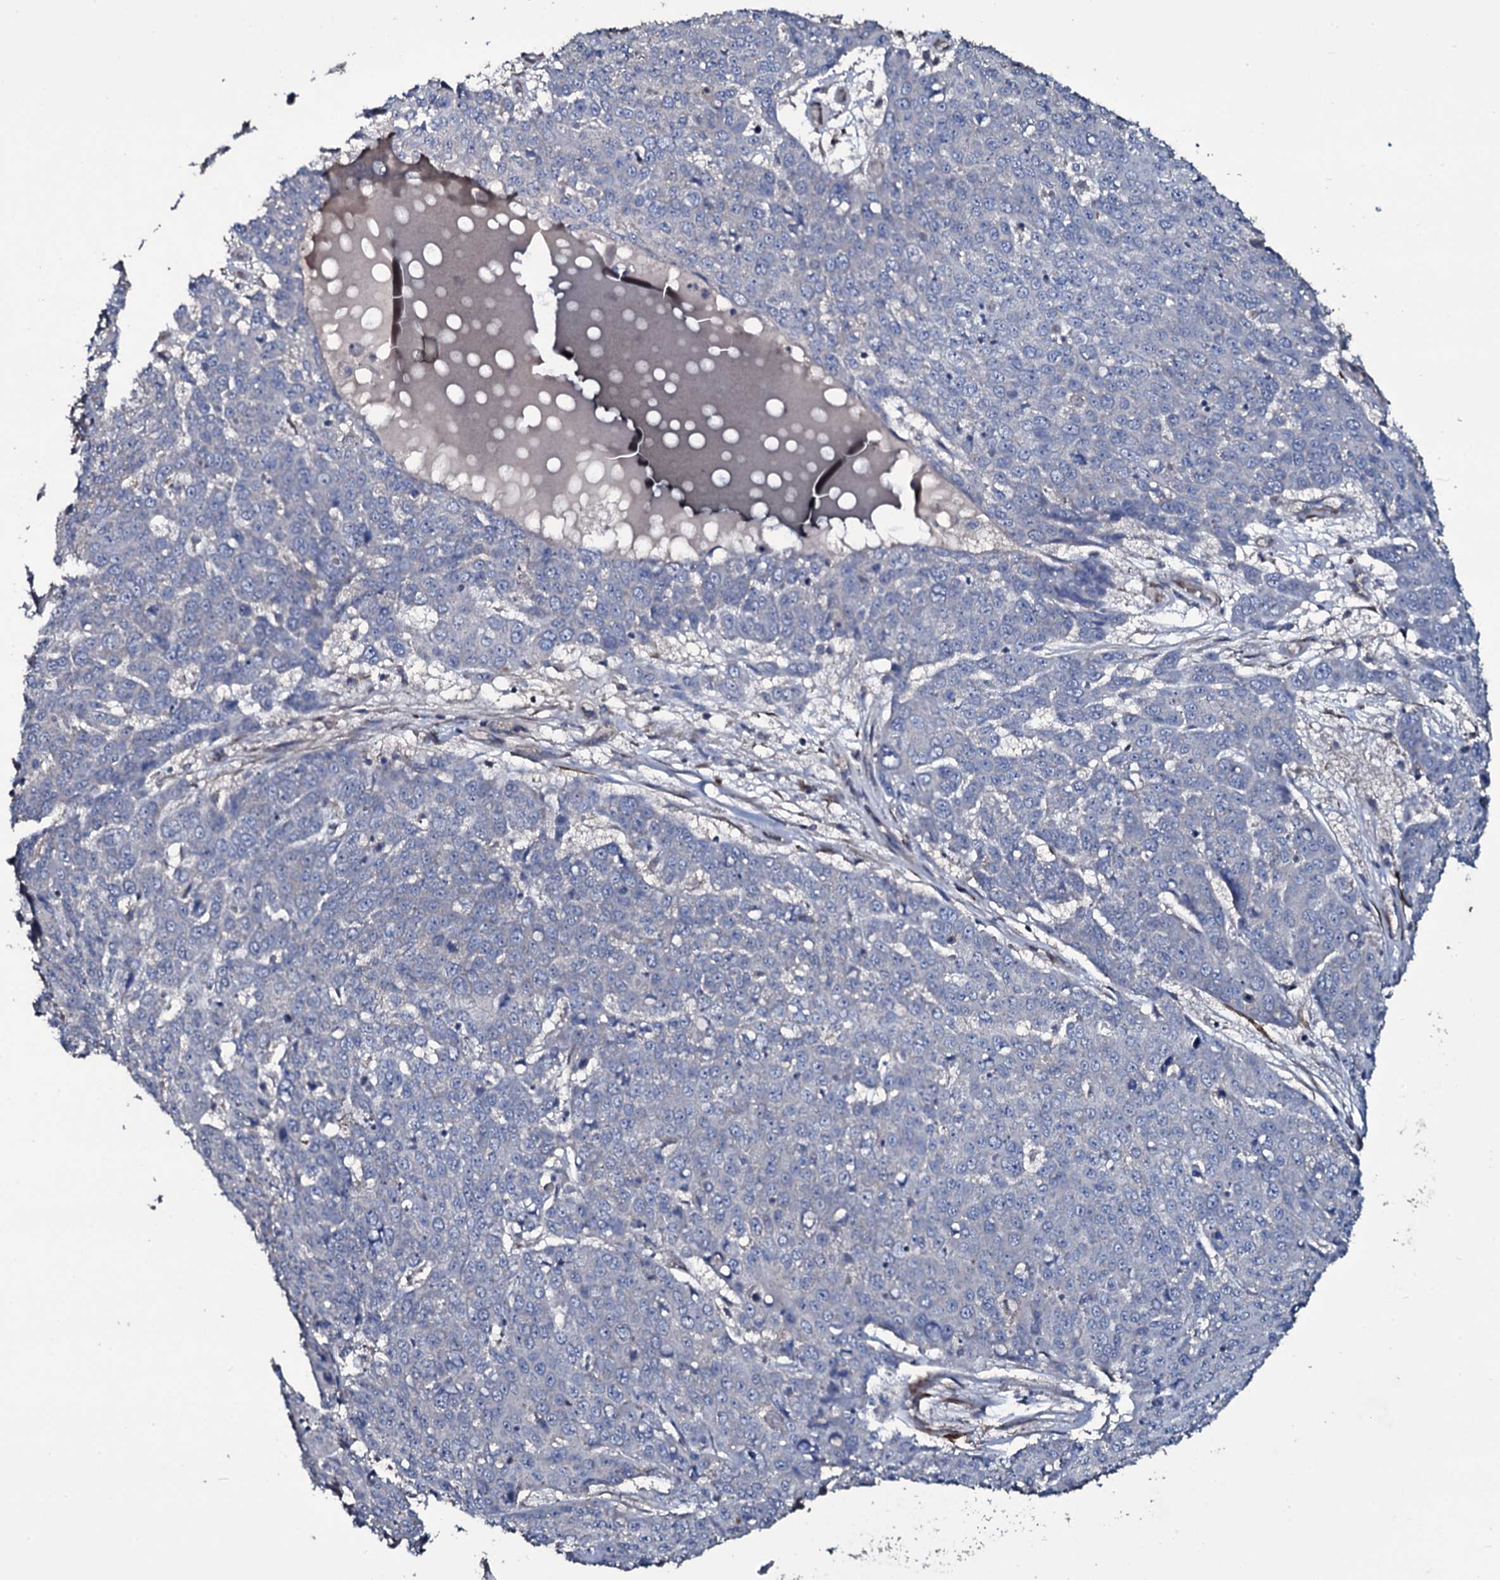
{"staining": {"intensity": "negative", "quantity": "none", "location": "none"}, "tissue": "skin cancer", "cell_type": "Tumor cells", "image_type": "cancer", "snomed": [{"axis": "morphology", "description": "Squamous cell carcinoma, NOS"}, {"axis": "topography", "description": "Skin"}], "caption": "Histopathology image shows no significant protein positivity in tumor cells of skin cancer.", "gene": "WIPF3", "patient": {"sex": "male", "age": 71}}